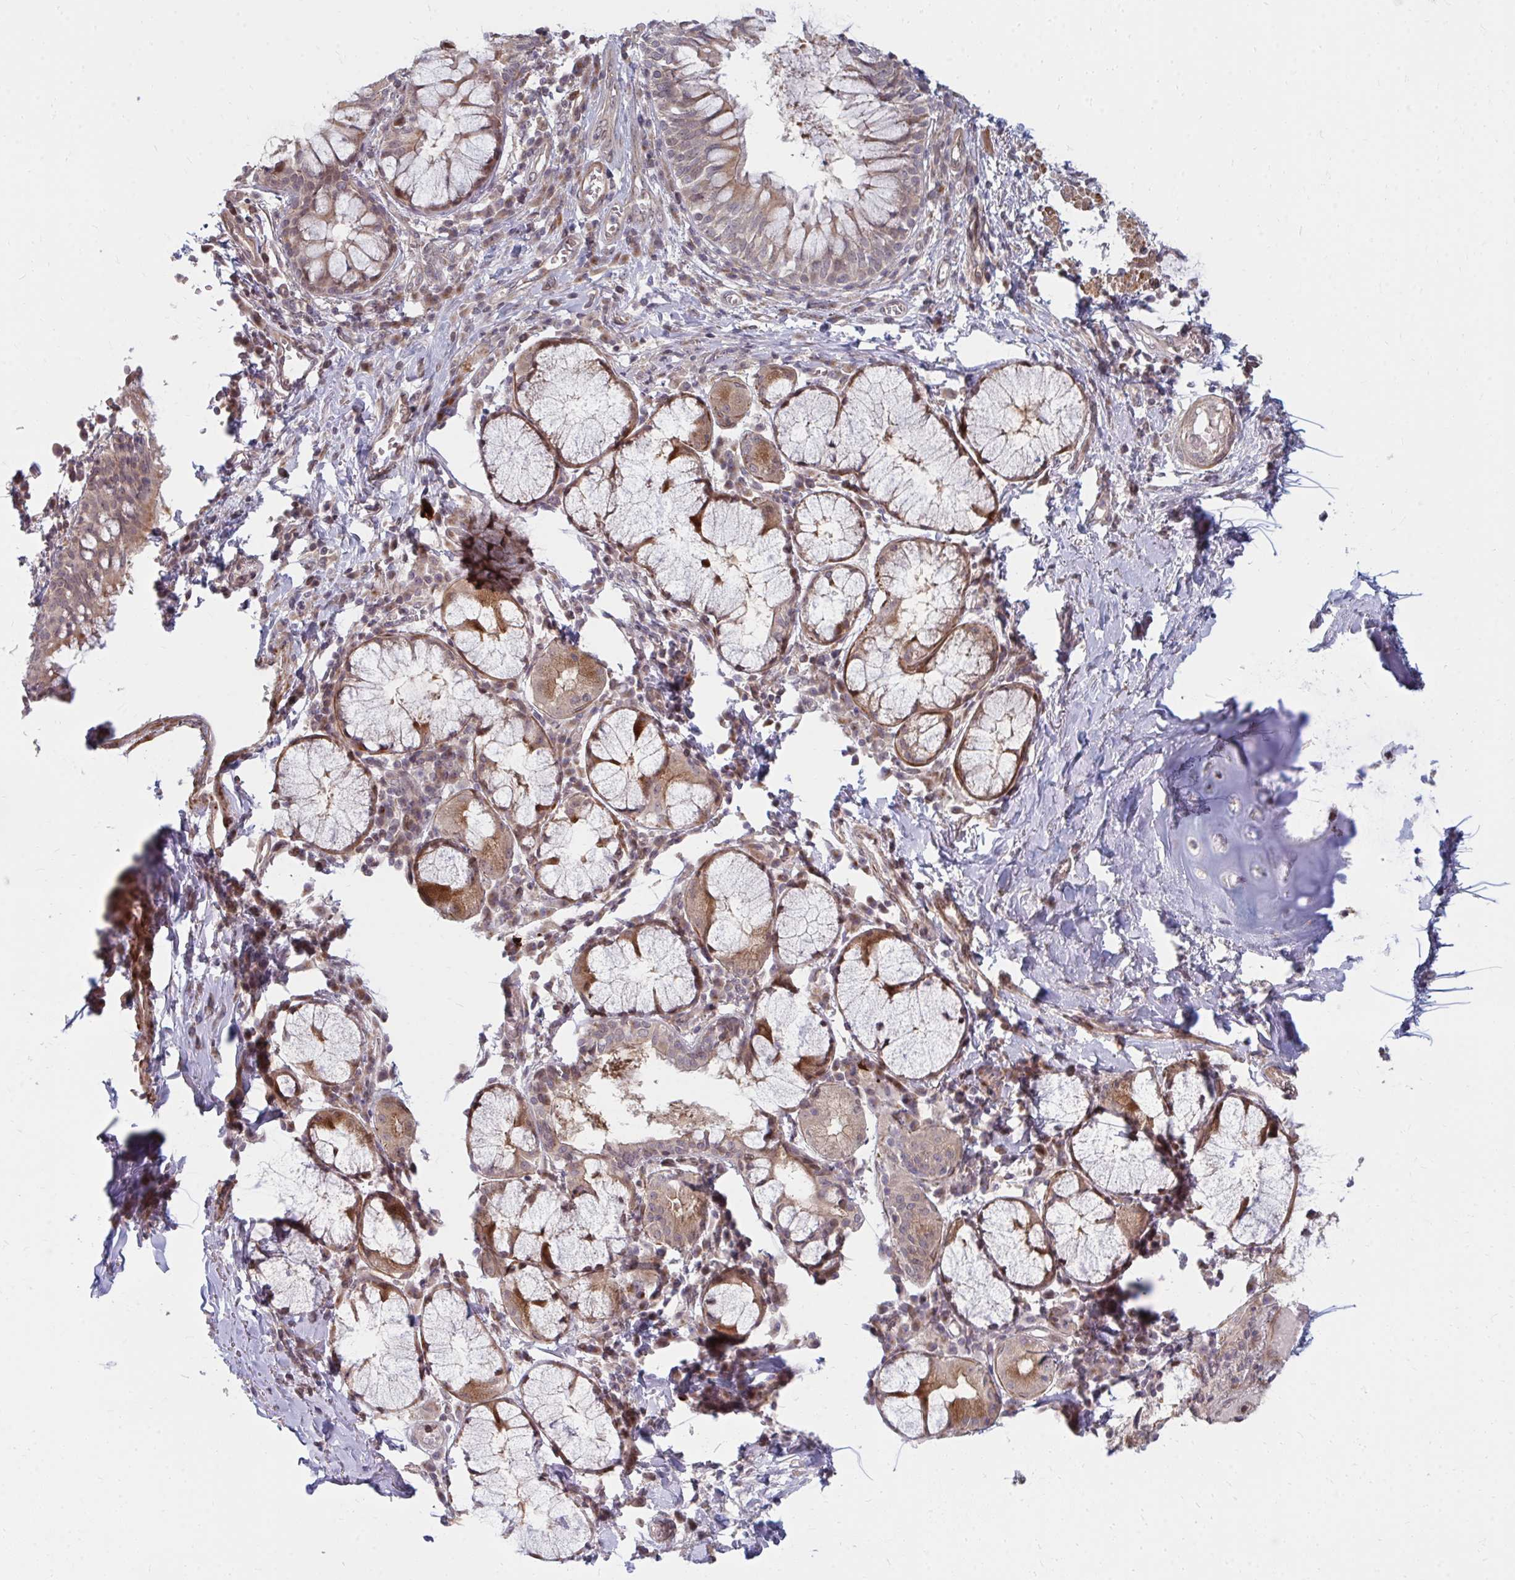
{"staining": {"intensity": "moderate", "quantity": ">75%", "location": "cytoplasmic/membranous,nuclear"}, "tissue": "bronchus", "cell_type": "Respiratory epithelial cells", "image_type": "normal", "snomed": [{"axis": "morphology", "description": "Normal tissue, NOS"}, {"axis": "topography", "description": "Lymph node"}, {"axis": "topography", "description": "Bronchus"}], "caption": "IHC (DAB (3,3'-diaminobenzidine)) staining of unremarkable bronchus demonstrates moderate cytoplasmic/membranous,nuclear protein staining in approximately >75% of respiratory epithelial cells.", "gene": "ZNF285", "patient": {"sex": "male", "age": 56}}